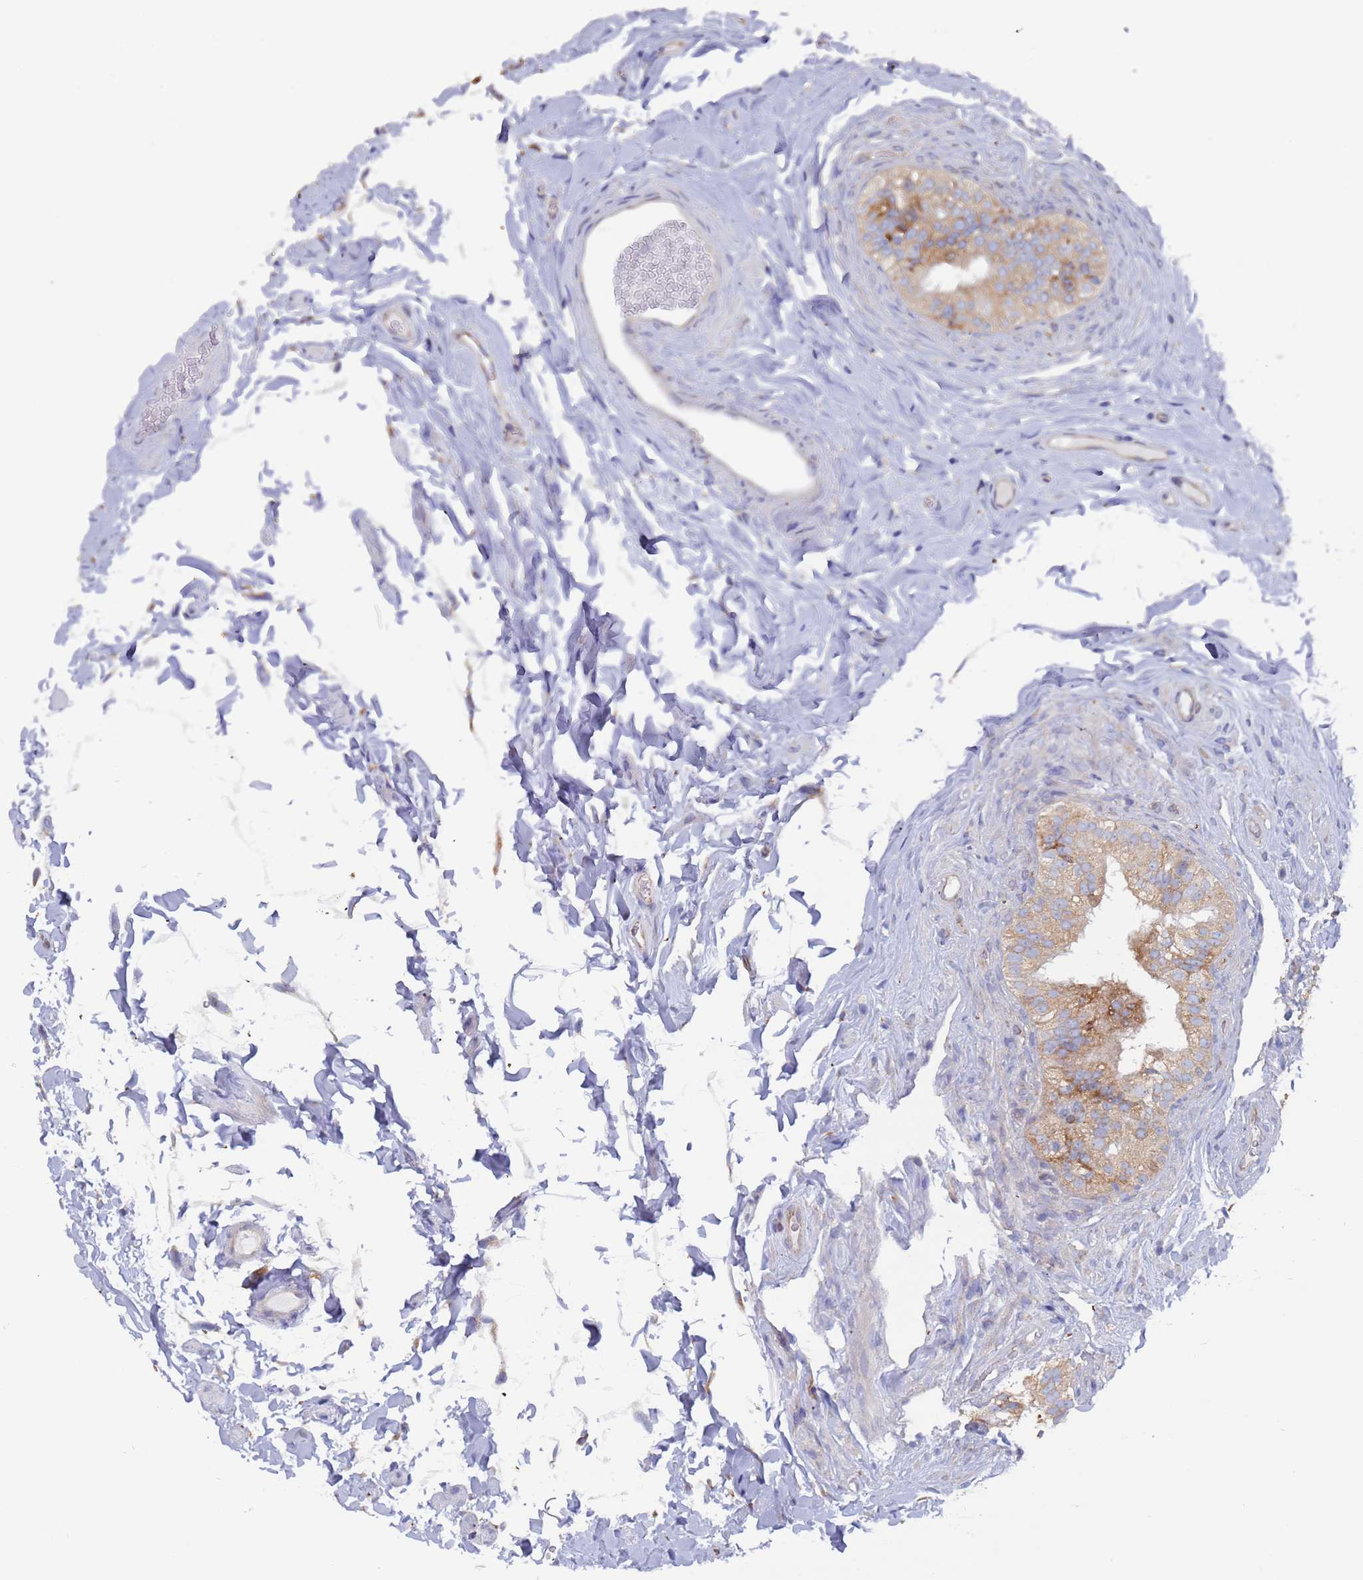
{"staining": {"intensity": "moderate", "quantity": "25%-75%", "location": "cytoplasmic/membranous"}, "tissue": "epididymis", "cell_type": "Glandular cells", "image_type": "normal", "snomed": [{"axis": "morphology", "description": "Normal tissue, NOS"}, {"axis": "topography", "description": "Epididymis"}], "caption": "Epididymis was stained to show a protein in brown. There is medium levels of moderate cytoplasmic/membranous staining in about 25%-75% of glandular cells. The staining was performed using DAB (3,3'-diaminobenzidine) to visualize the protein expression in brown, while the nuclei were stained in blue with hematoxylin (Magnification: 20x).", "gene": "ENSG00000286098", "patient": {"sex": "male", "age": 49}}